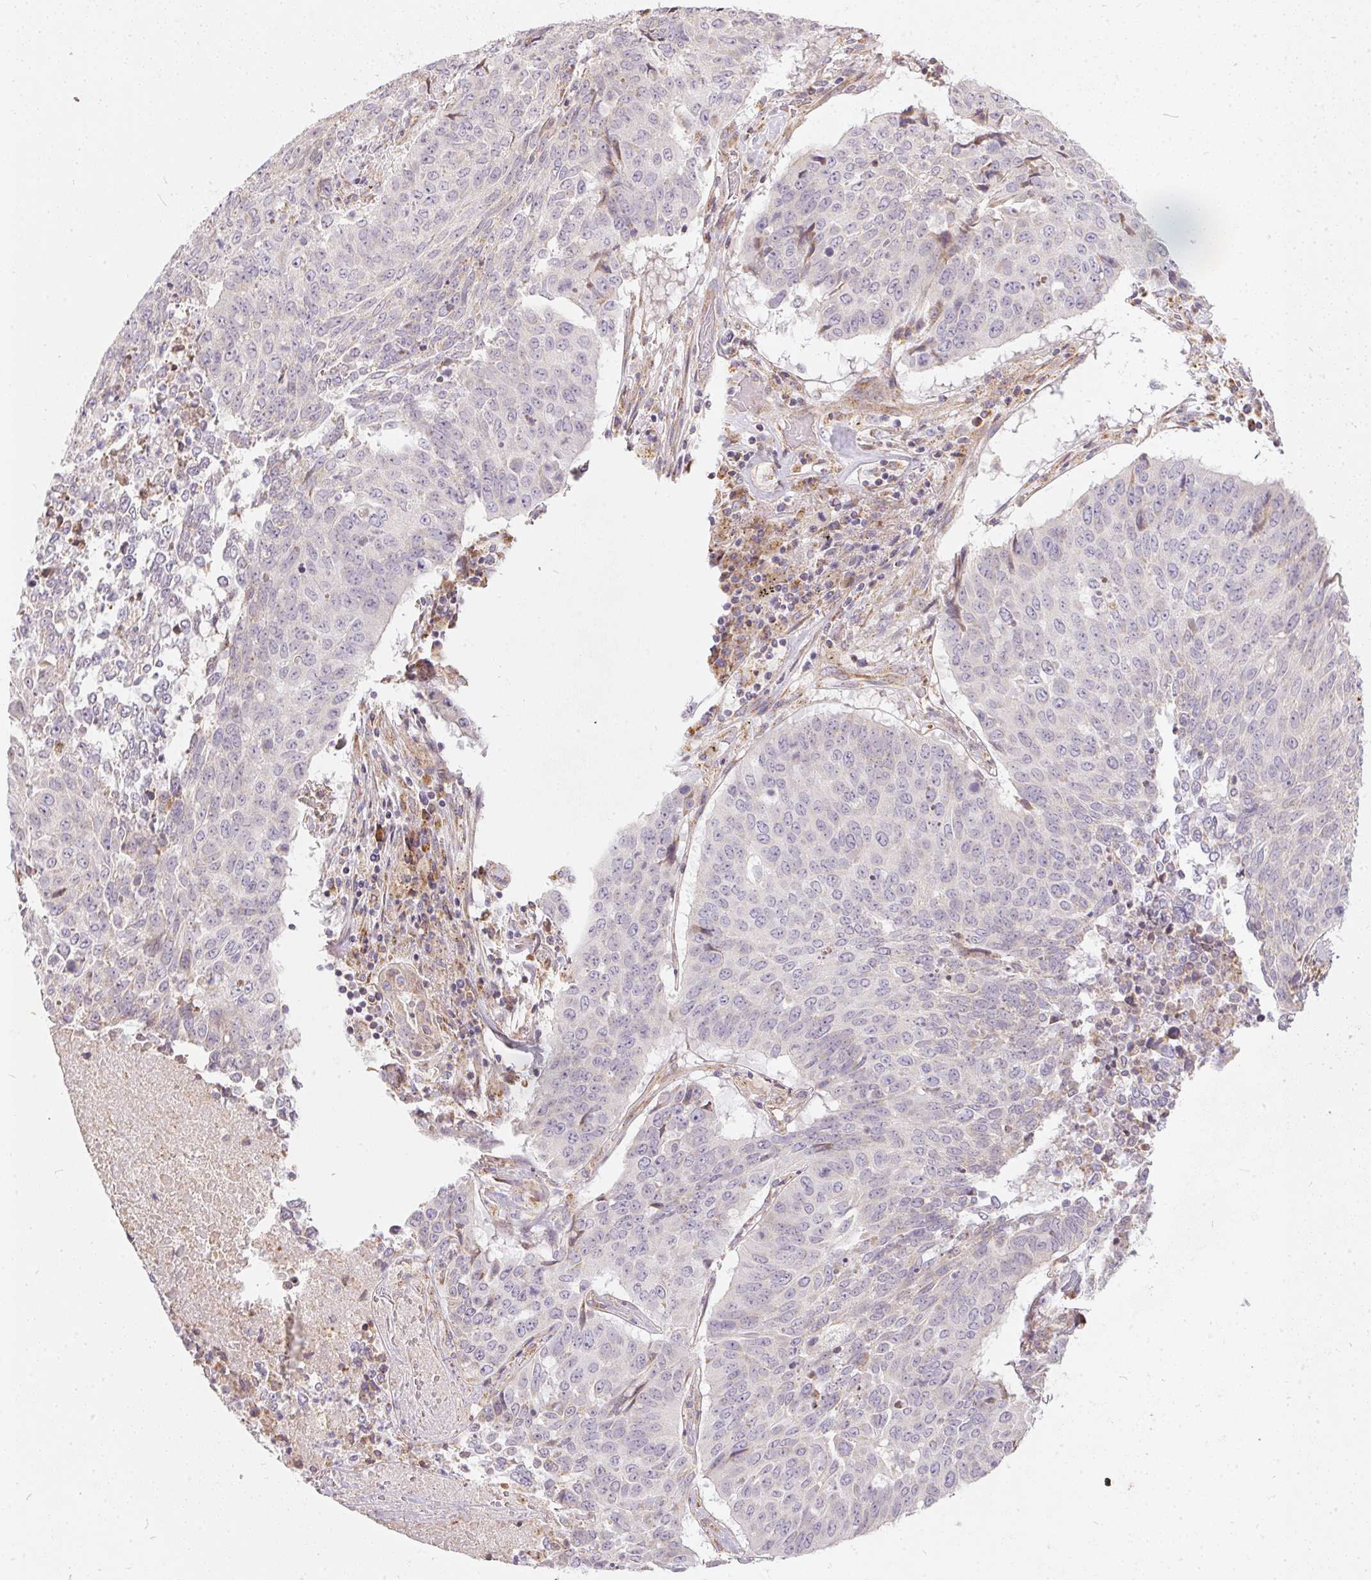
{"staining": {"intensity": "negative", "quantity": "none", "location": "none"}, "tissue": "lung cancer", "cell_type": "Tumor cells", "image_type": "cancer", "snomed": [{"axis": "morphology", "description": "Normal tissue, NOS"}, {"axis": "morphology", "description": "Squamous cell carcinoma, NOS"}, {"axis": "topography", "description": "Bronchus"}, {"axis": "topography", "description": "Lung"}], "caption": "Human squamous cell carcinoma (lung) stained for a protein using immunohistochemistry shows no expression in tumor cells.", "gene": "VWA5B2", "patient": {"sex": "male", "age": 64}}